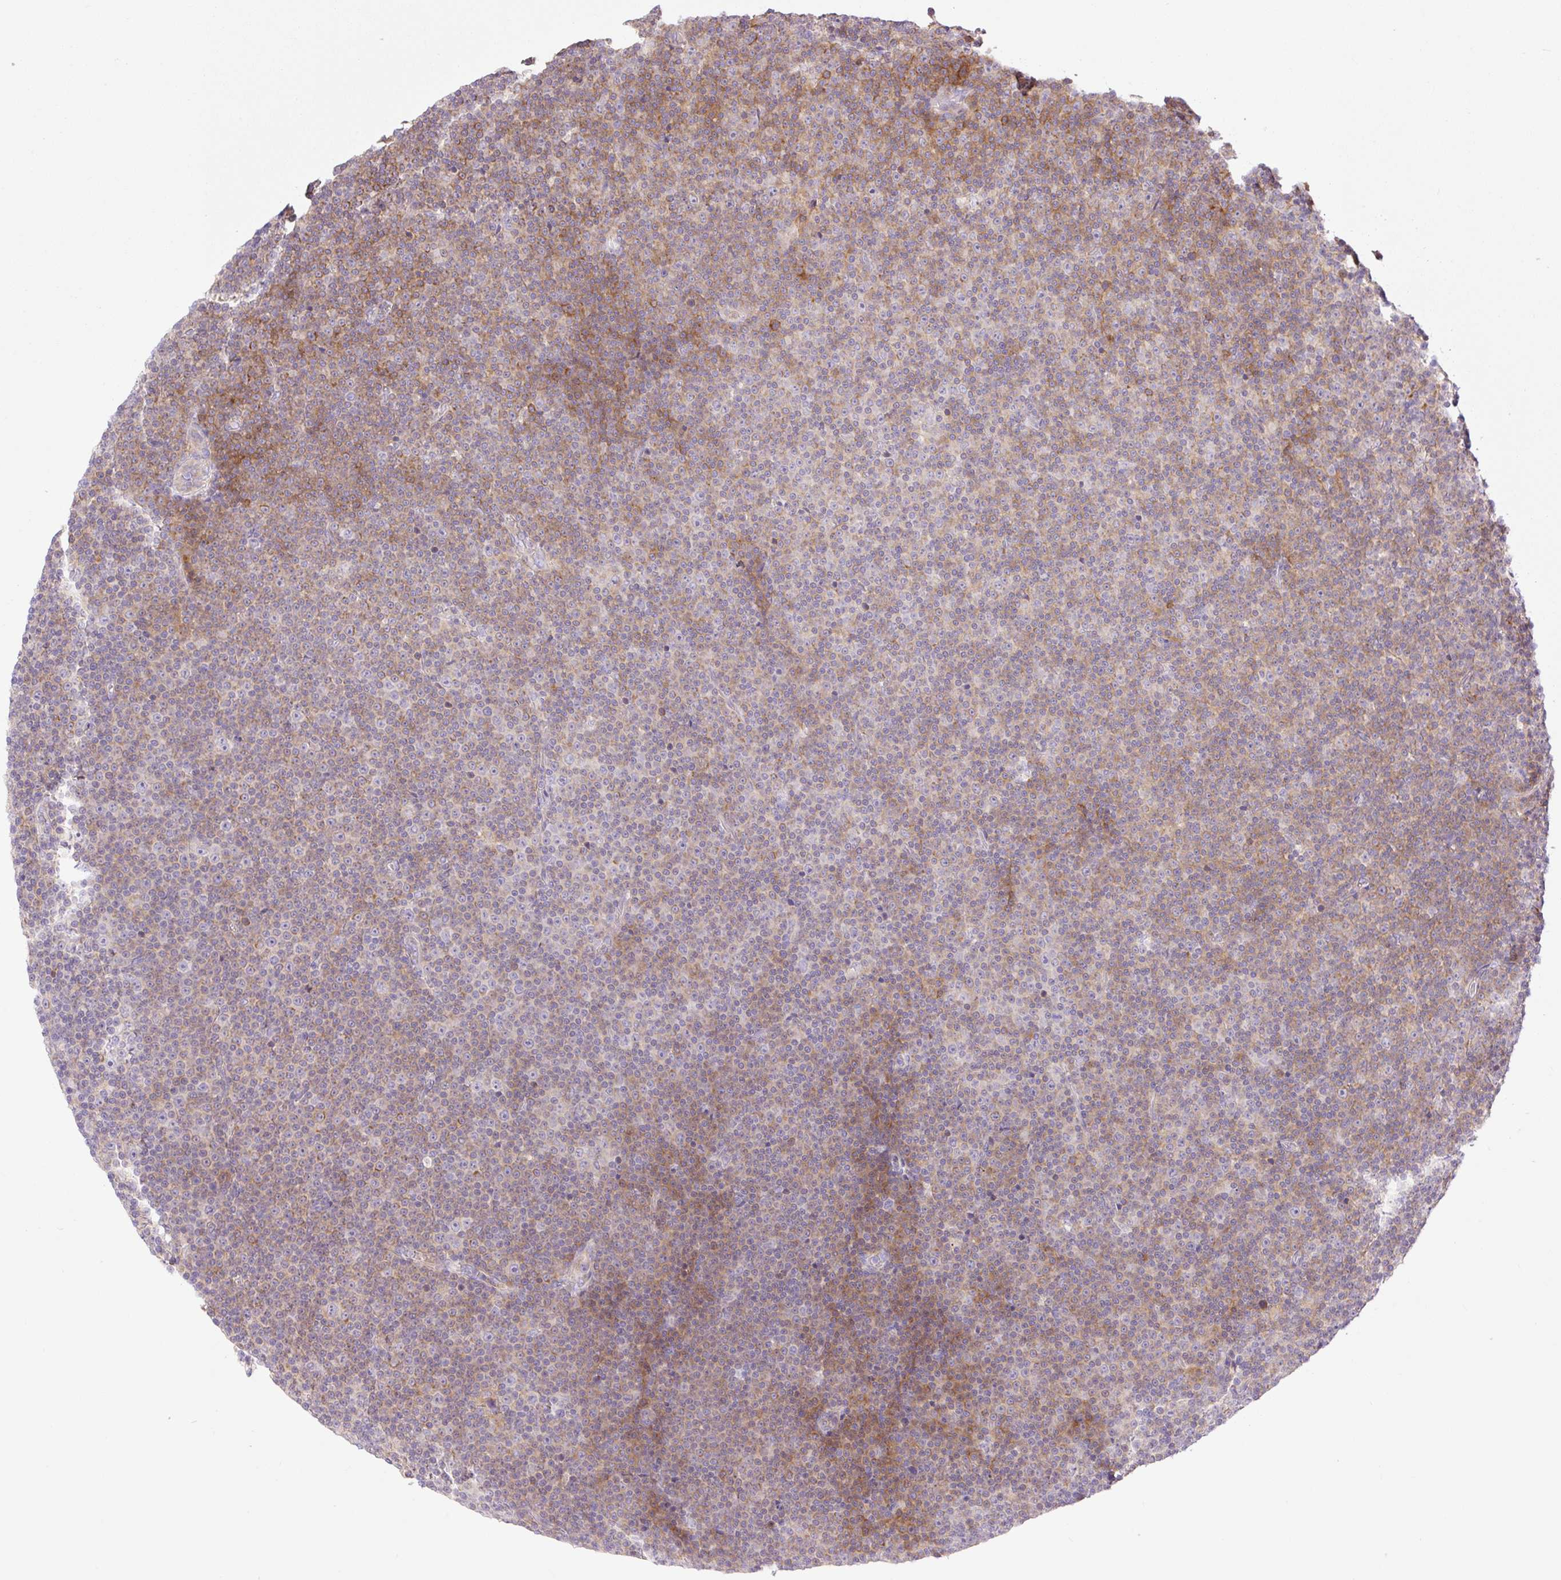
{"staining": {"intensity": "moderate", "quantity": "25%-75%", "location": "cytoplasmic/membranous"}, "tissue": "lymphoma", "cell_type": "Tumor cells", "image_type": "cancer", "snomed": [{"axis": "morphology", "description": "Malignant lymphoma, non-Hodgkin's type, Low grade"}, {"axis": "topography", "description": "Lymph node"}], "caption": "Tumor cells demonstrate medium levels of moderate cytoplasmic/membranous positivity in about 25%-75% of cells in lymphoma.", "gene": "VPS25", "patient": {"sex": "female", "age": 67}}